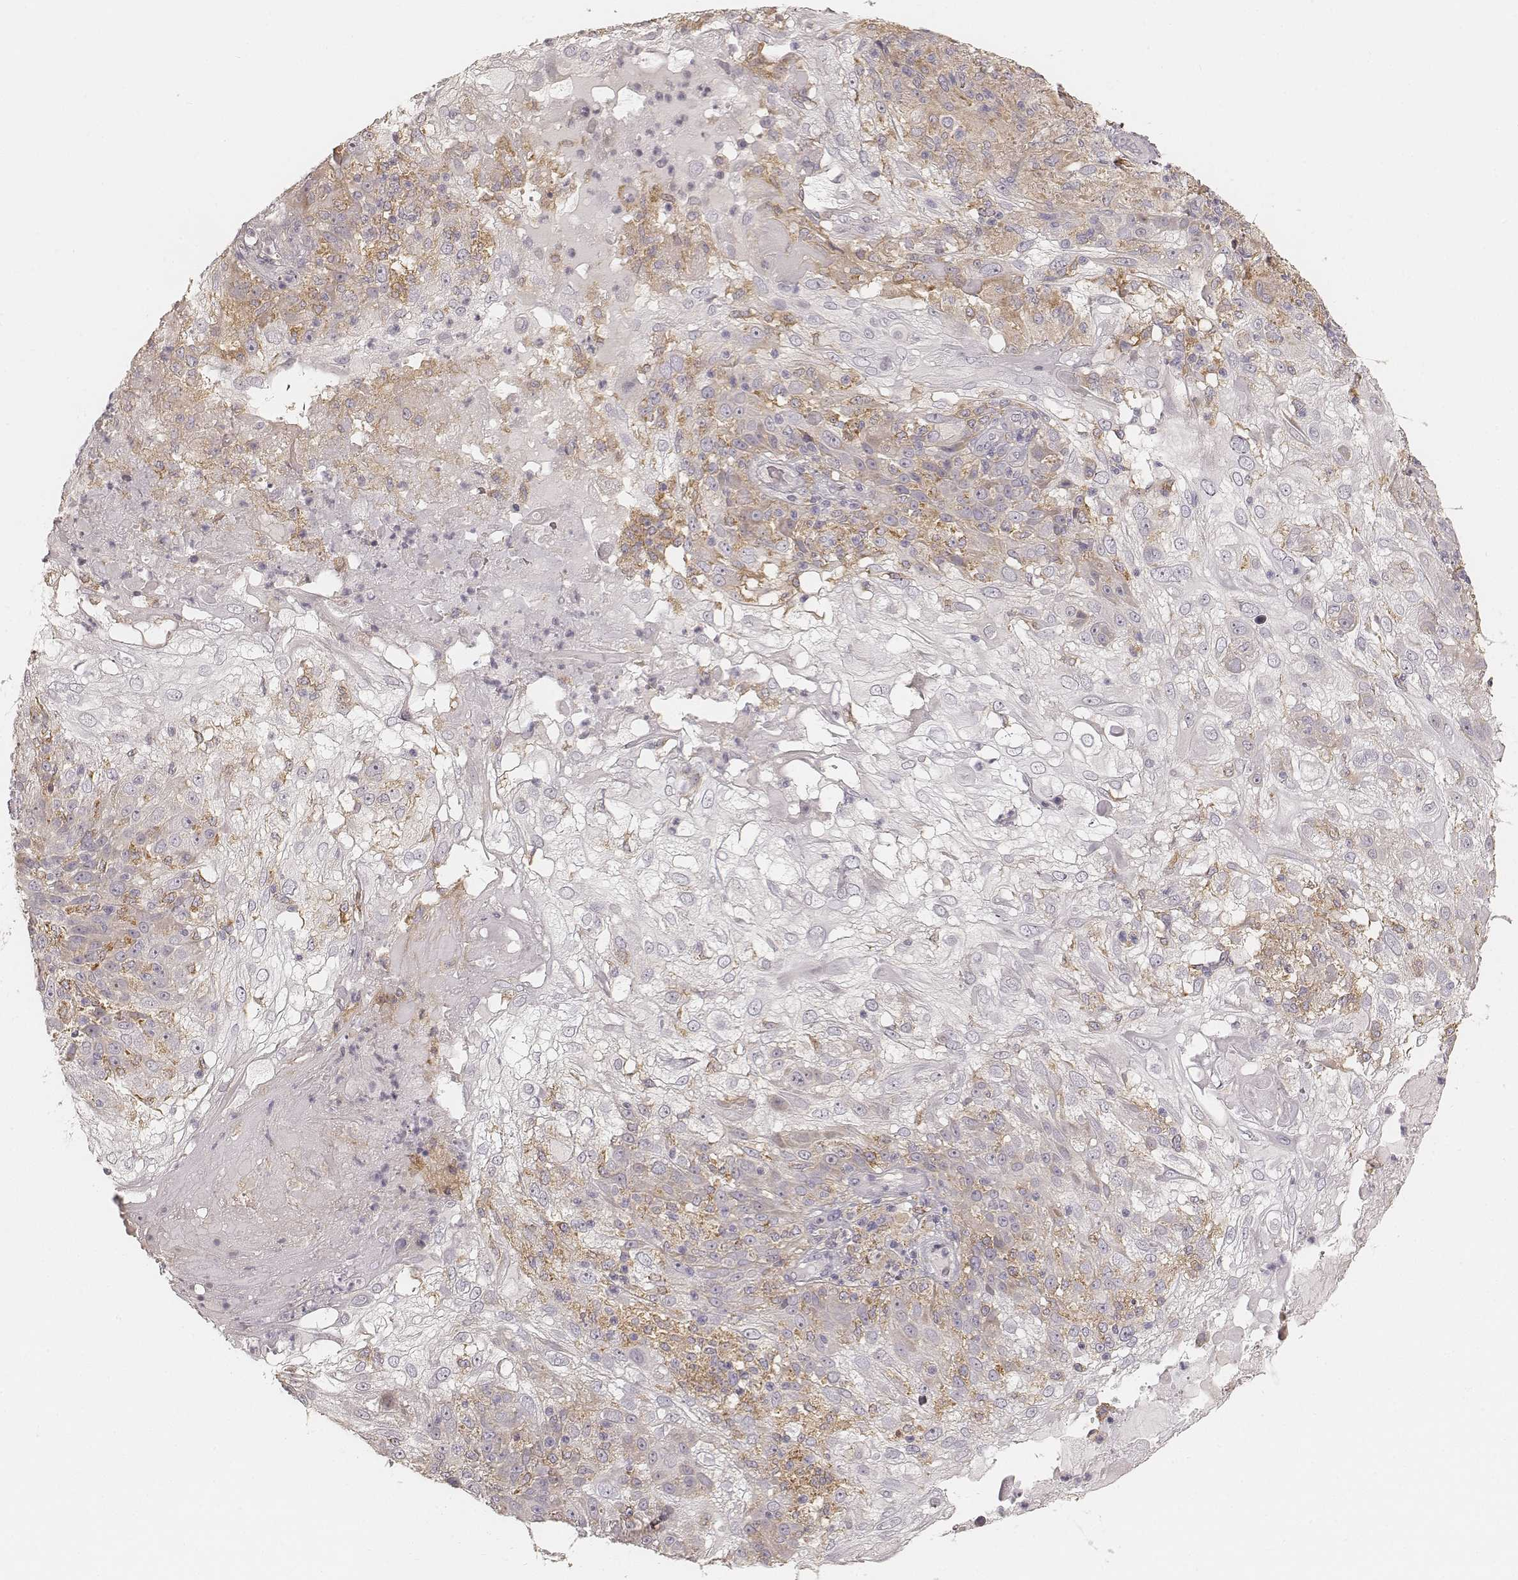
{"staining": {"intensity": "weak", "quantity": "<25%", "location": "cytoplasmic/membranous"}, "tissue": "skin cancer", "cell_type": "Tumor cells", "image_type": "cancer", "snomed": [{"axis": "morphology", "description": "Normal tissue, NOS"}, {"axis": "morphology", "description": "Squamous cell carcinoma, NOS"}, {"axis": "topography", "description": "Skin"}], "caption": "Skin squamous cell carcinoma was stained to show a protein in brown. There is no significant positivity in tumor cells.", "gene": "FMNL2", "patient": {"sex": "female", "age": 83}}